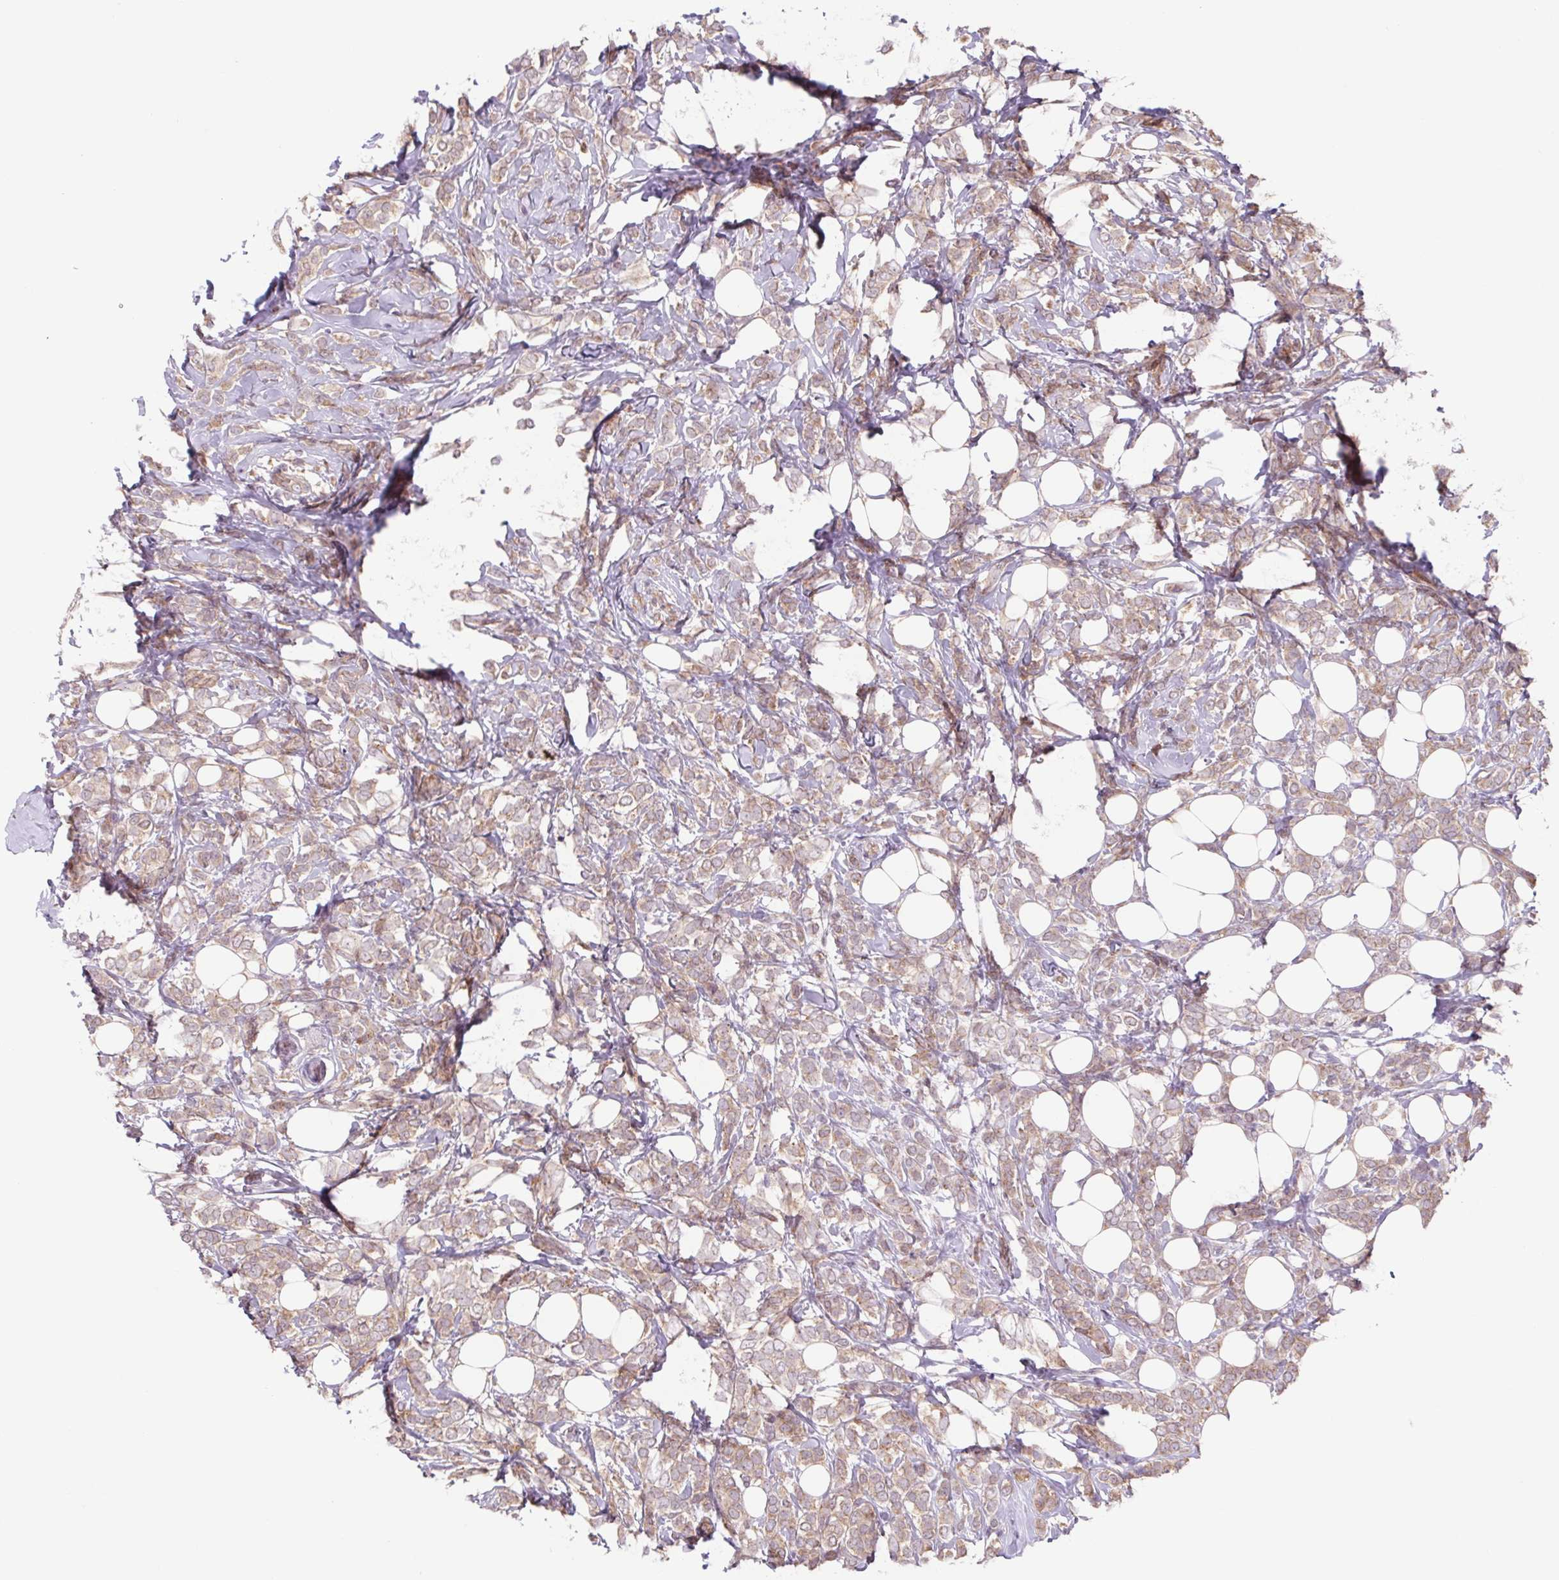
{"staining": {"intensity": "moderate", "quantity": ">75%", "location": "cytoplasmic/membranous"}, "tissue": "breast cancer", "cell_type": "Tumor cells", "image_type": "cancer", "snomed": [{"axis": "morphology", "description": "Lobular carcinoma"}, {"axis": "topography", "description": "Breast"}], "caption": "This micrograph displays immunohistochemistry (IHC) staining of human breast lobular carcinoma, with medium moderate cytoplasmic/membranous positivity in about >75% of tumor cells.", "gene": "HFE", "patient": {"sex": "female", "age": 49}}